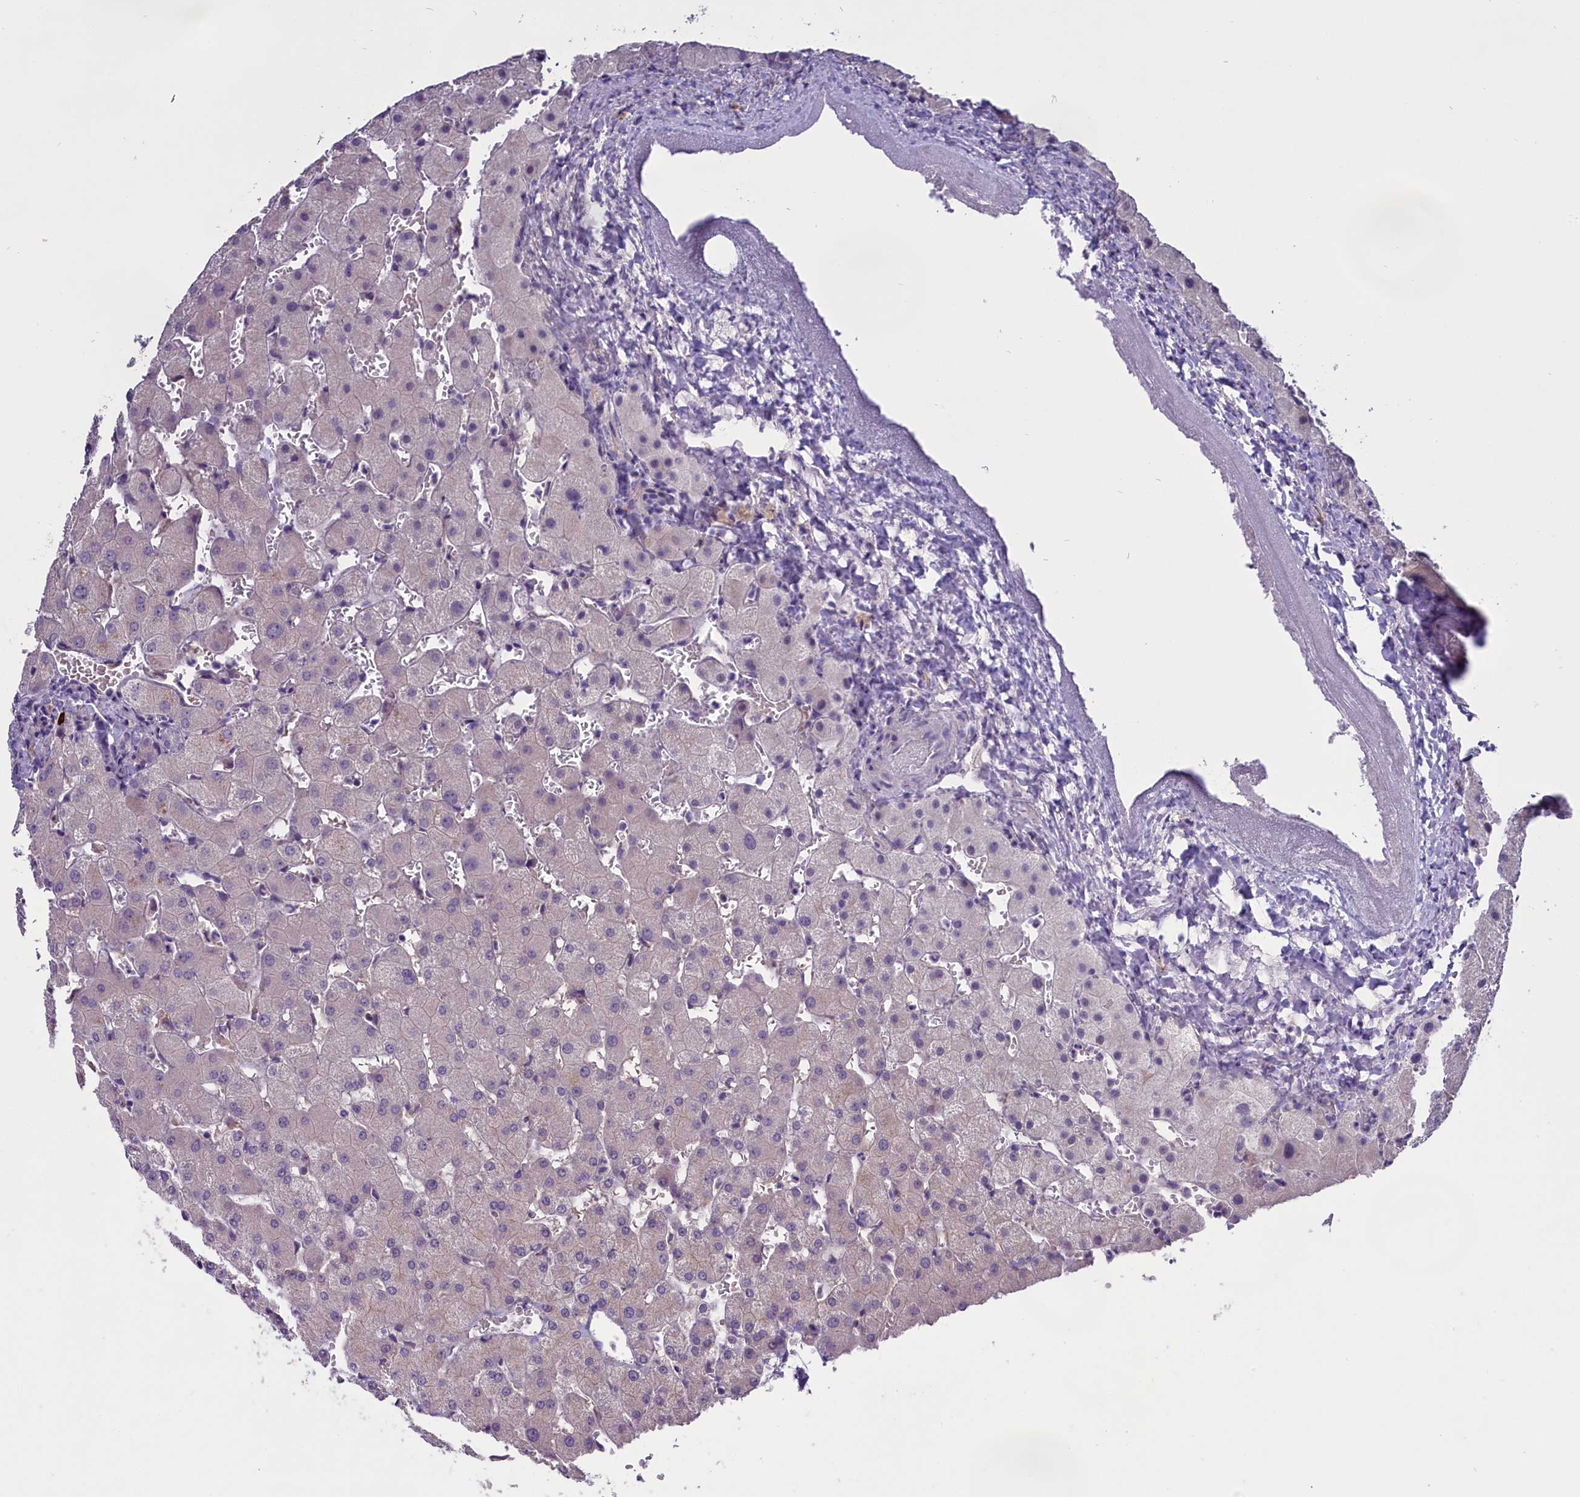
{"staining": {"intensity": "negative", "quantity": "none", "location": "none"}, "tissue": "liver", "cell_type": "Cholangiocytes", "image_type": "normal", "snomed": [{"axis": "morphology", "description": "Normal tissue, NOS"}, {"axis": "topography", "description": "Liver"}], "caption": "High magnification brightfield microscopy of benign liver stained with DAB (3,3'-diaminobenzidine) (brown) and counterstained with hematoxylin (blue): cholangiocytes show no significant staining.", "gene": "ENPP6", "patient": {"sex": "female", "age": 63}}